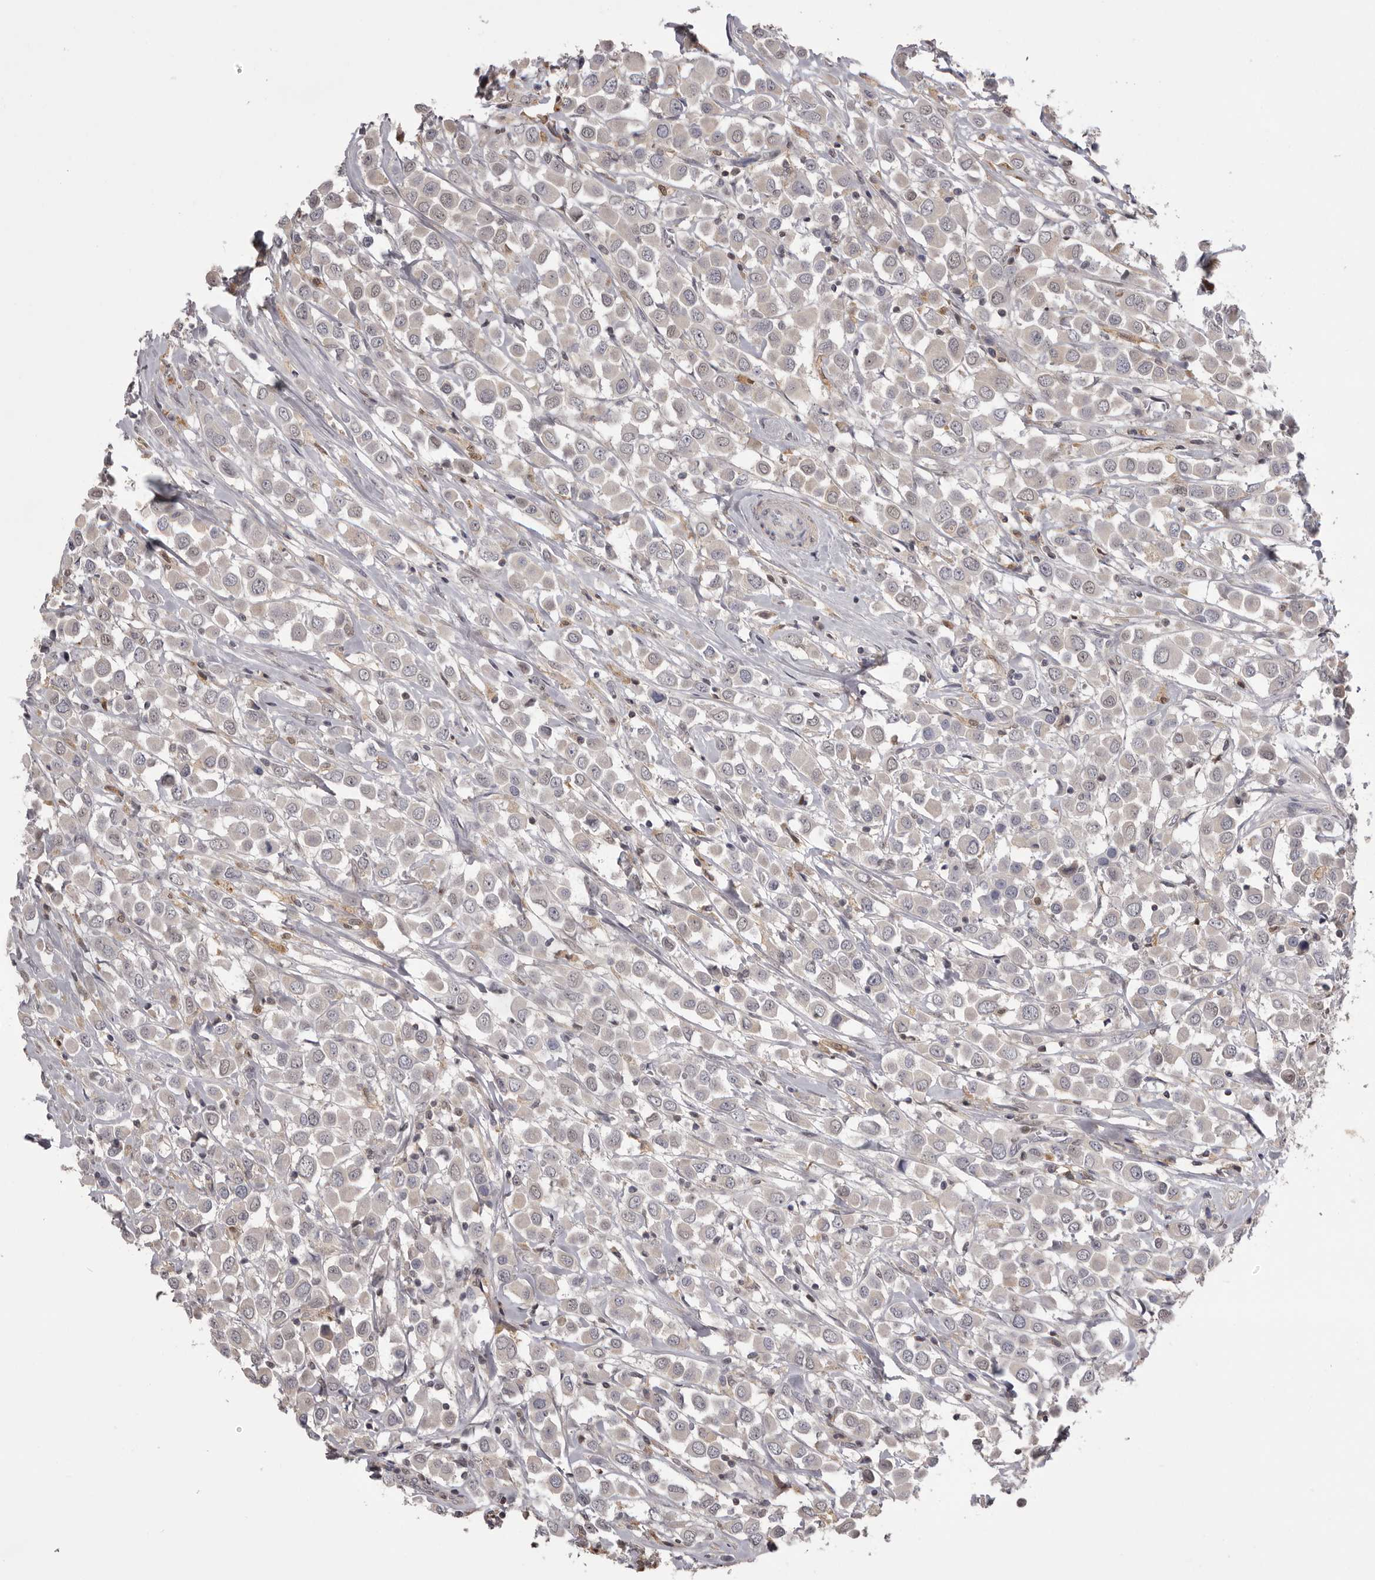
{"staining": {"intensity": "weak", "quantity": "<25%", "location": "cytoplasmic/membranous"}, "tissue": "breast cancer", "cell_type": "Tumor cells", "image_type": "cancer", "snomed": [{"axis": "morphology", "description": "Duct carcinoma"}, {"axis": "topography", "description": "Breast"}], "caption": "Photomicrograph shows no protein staining in tumor cells of breast intraductal carcinoma tissue. (Brightfield microscopy of DAB (3,3'-diaminobenzidine) IHC at high magnification).", "gene": "MDH1", "patient": {"sex": "female", "age": 61}}